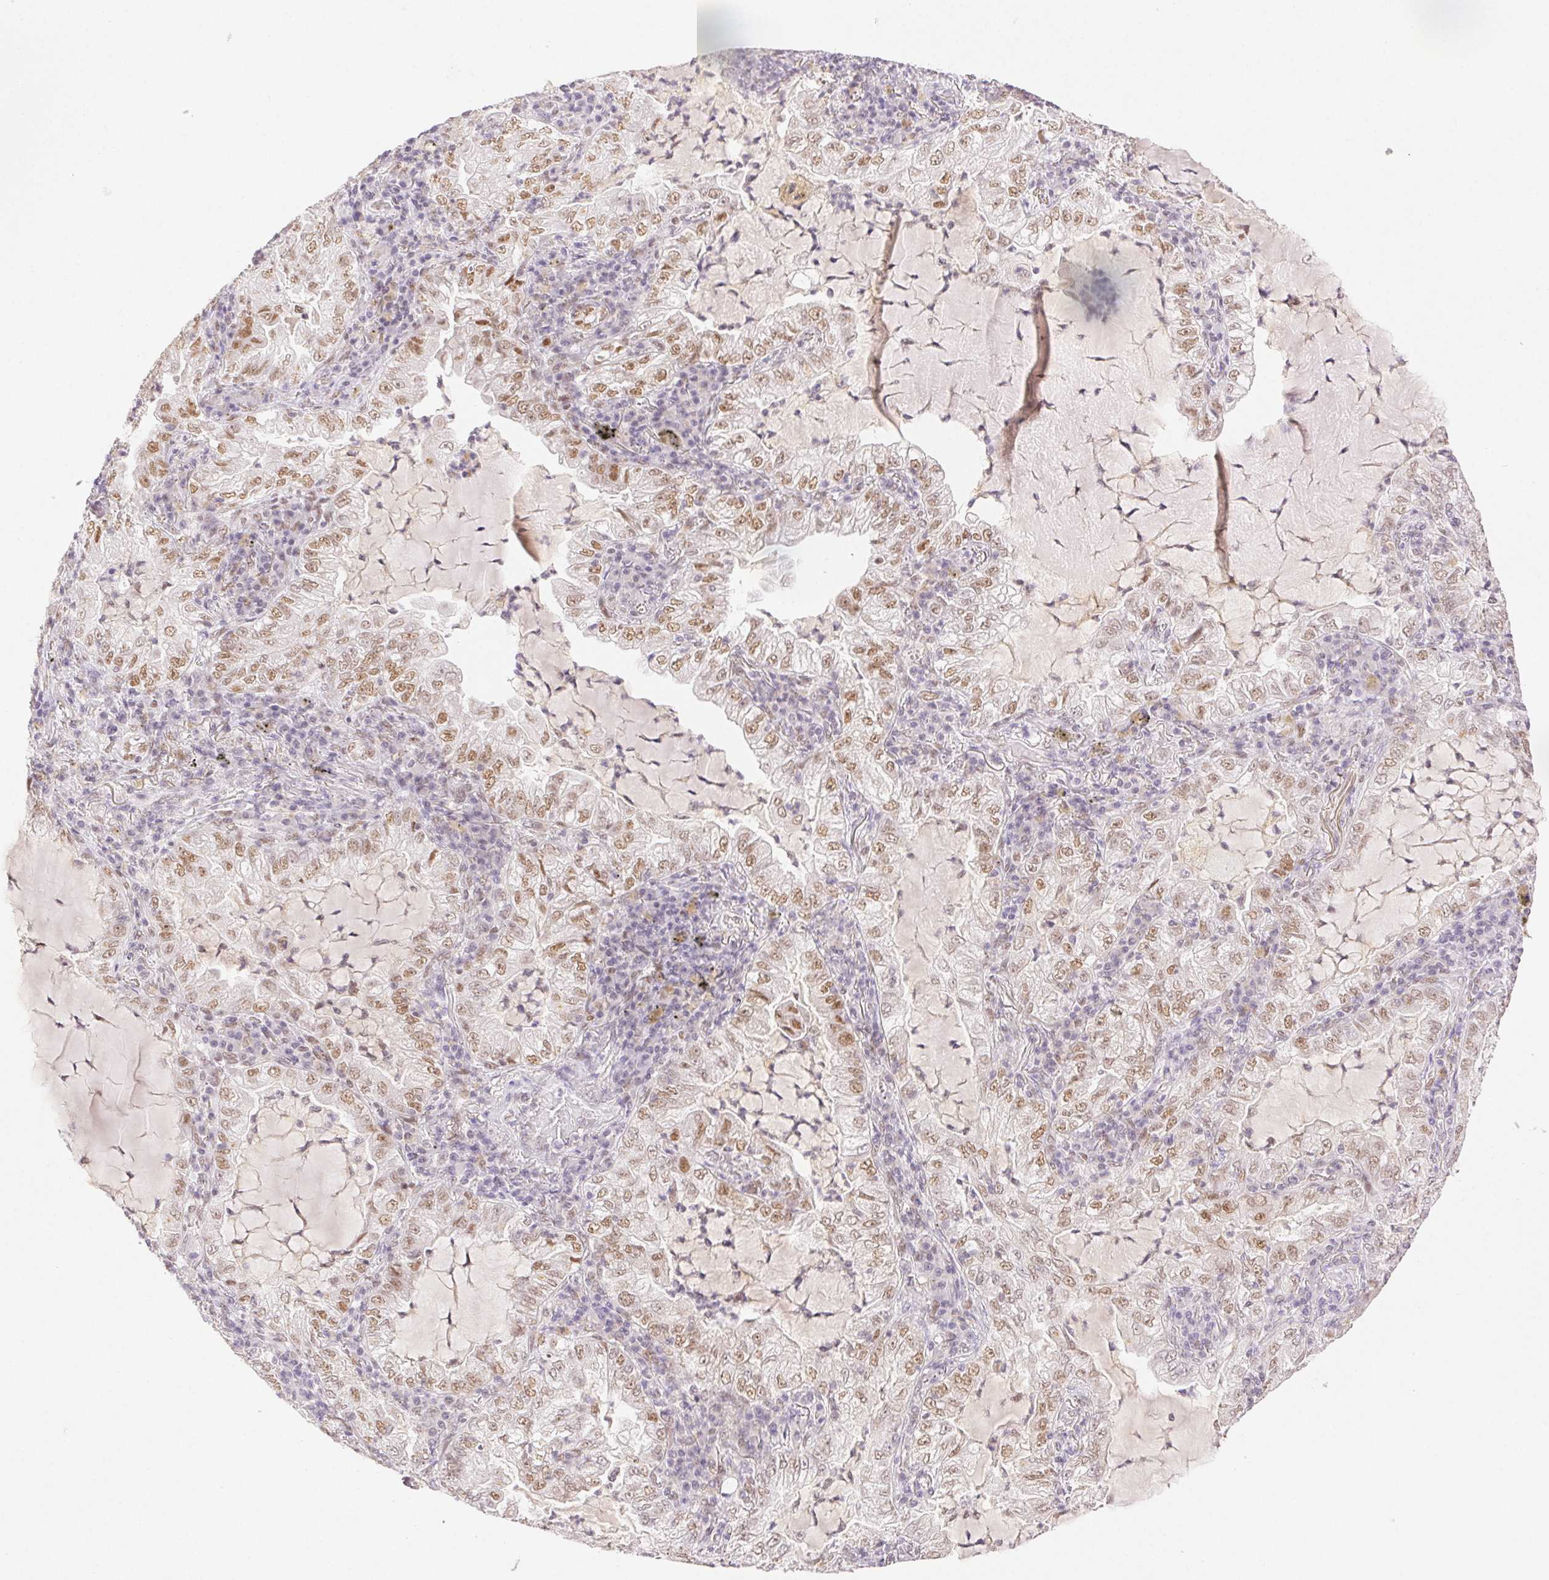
{"staining": {"intensity": "moderate", "quantity": ">75%", "location": "nuclear"}, "tissue": "lung cancer", "cell_type": "Tumor cells", "image_type": "cancer", "snomed": [{"axis": "morphology", "description": "Adenocarcinoma, NOS"}, {"axis": "topography", "description": "Lung"}], "caption": "Lung cancer (adenocarcinoma) was stained to show a protein in brown. There is medium levels of moderate nuclear expression in approximately >75% of tumor cells.", "gene": "H2AZ2", "patient": {"sex": "female", "age": 73}}